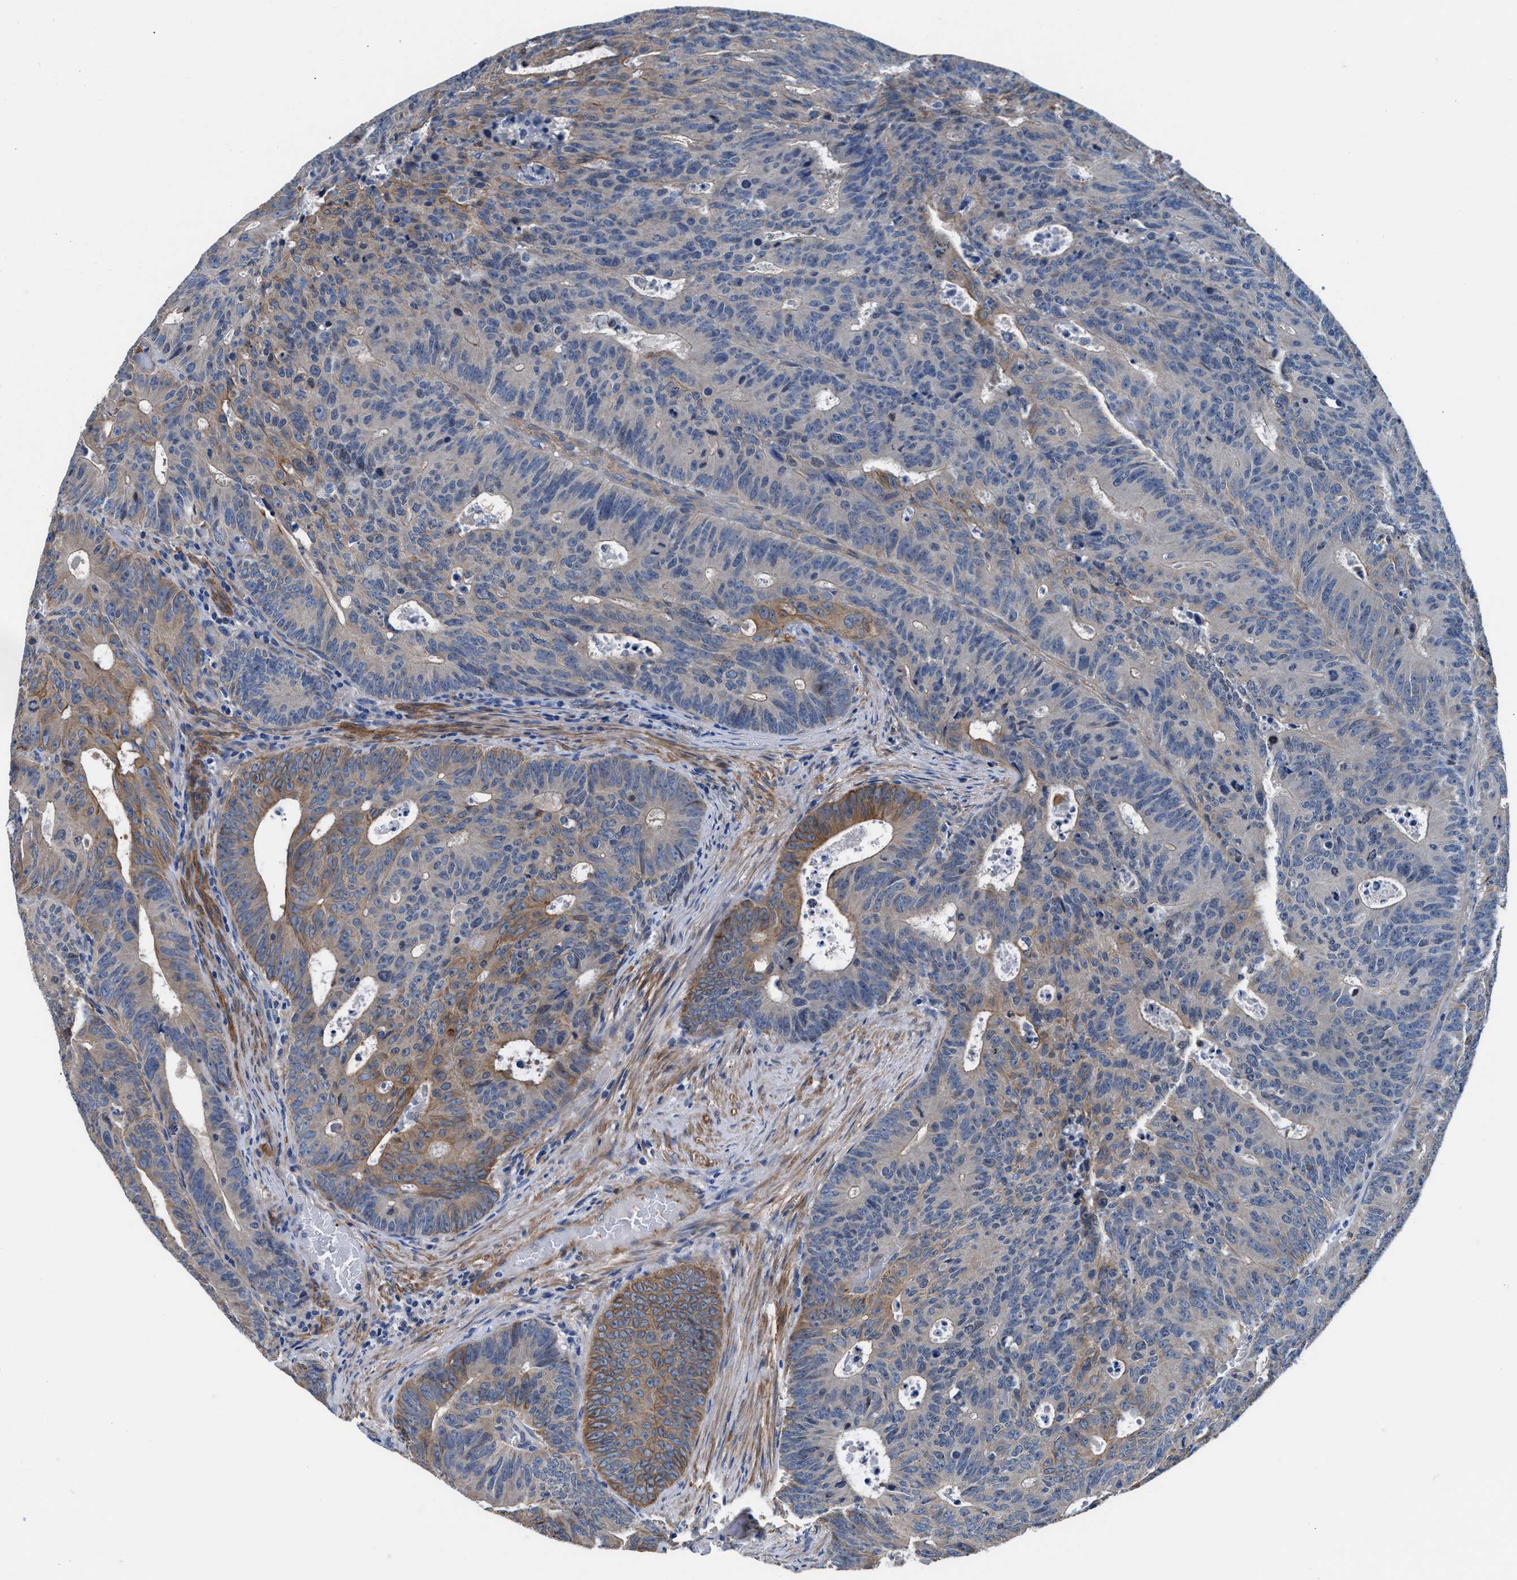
{"staining": {"intensity": "moderate", "quantity": "<25%", "location": "cytoplasmic/membranous"}, "tissue": "colorectal cancer", "cell_type": "Tumor cells", "image_type": "cancer", "snomed": [{"axis": "morphology", "description": "Adenocarcinoma, NOS"}, {"axis": "topography", "description": "Colon"}], "caption": "Colorectal adenocarcinoma stained with DAB IHC reveals low levels of moderate cytoplasmic/membranous staining in approximately <25% of tumor cells.", "gene": "PARG", "patient": {"sex": "male", "age": 87}}